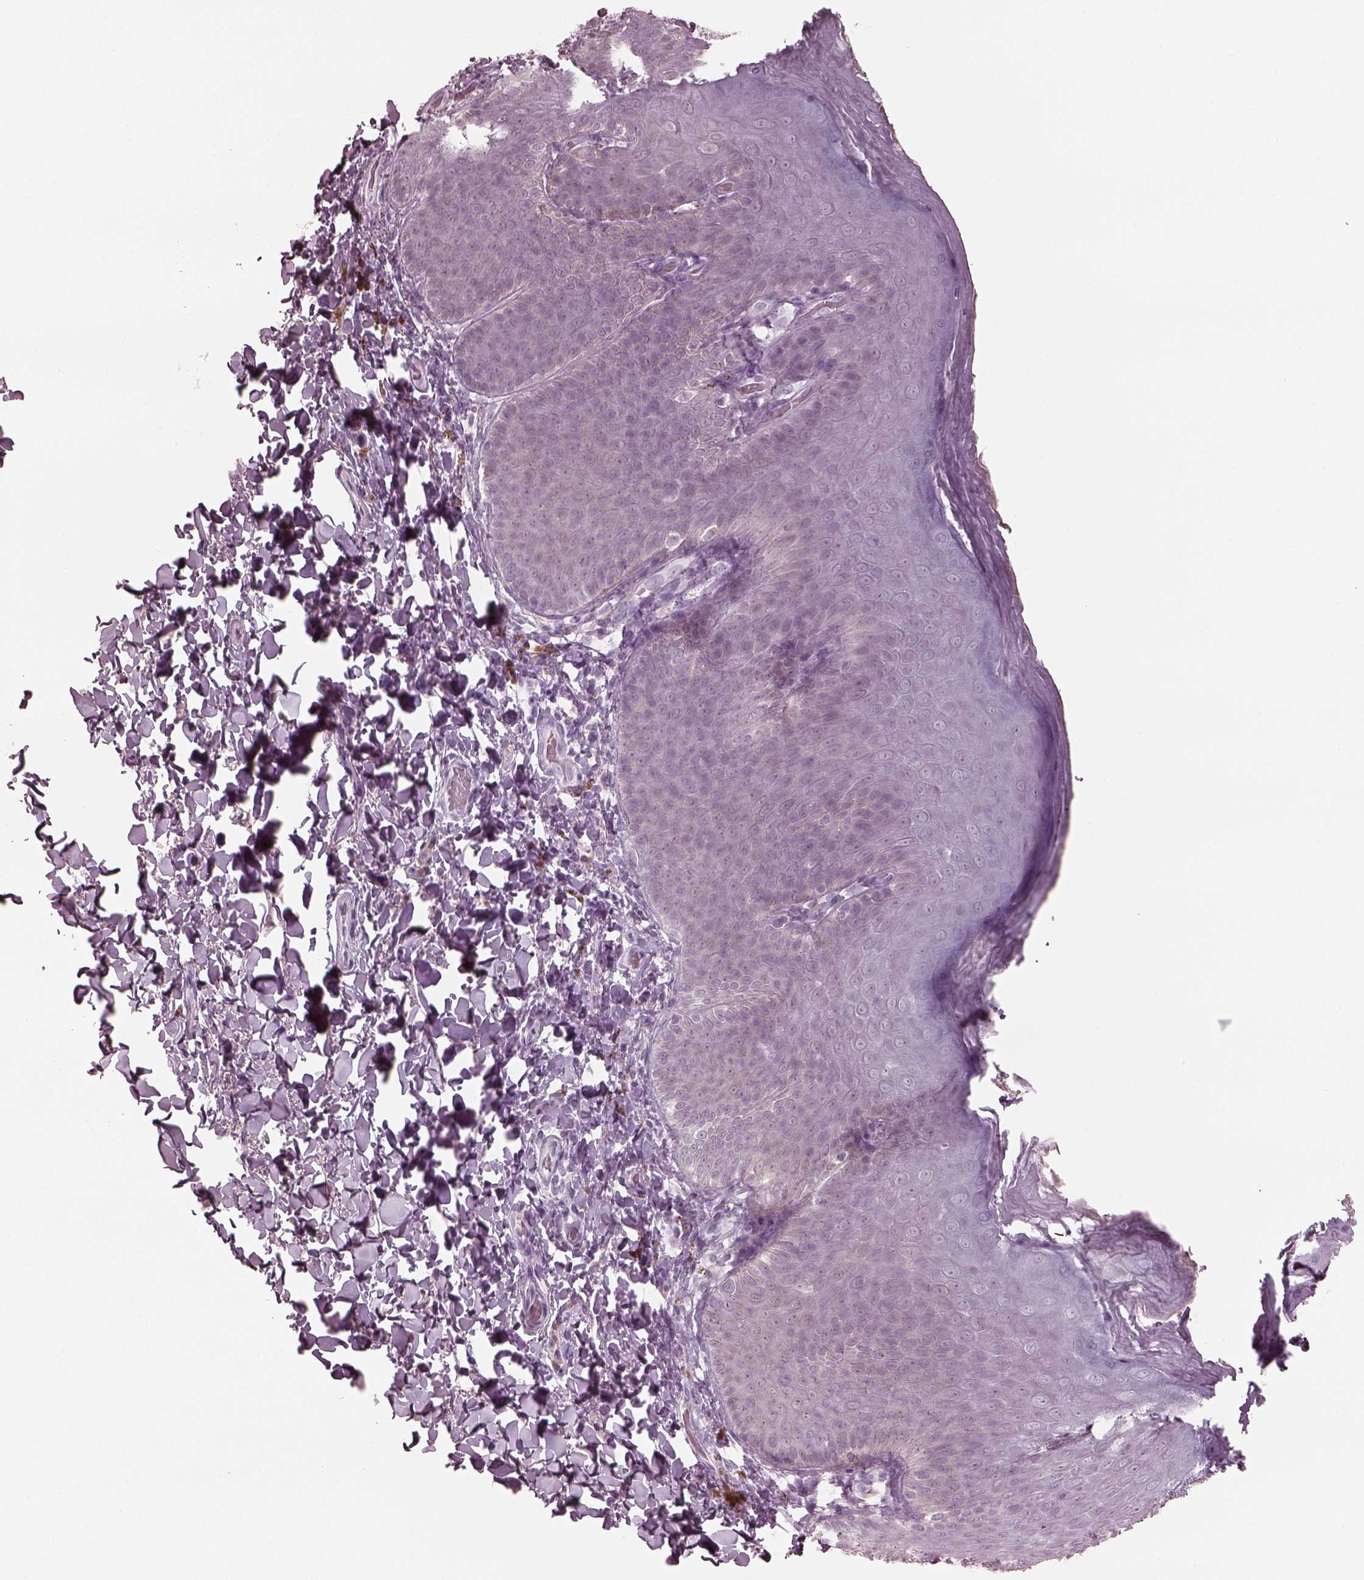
{"staining": {"intensity": "negative", "quantity": "none", "location": "none"}, "tissue": "skin", "cell_type": "Epidermal cells", "image_type": "normal", "snomed": [{"axis": "morphology", "description": "Normal tissue, NOS"}, {"axis": "topography", "description": "Anal"}], "caption": "Immunohistochemistry (IHC) of unremarkable skin reveals no positivity in epidermal cells. (Immunohistochemistry, brightfield microscopy, high magnification).", "gene": "C2orf81", "patient": {"sex": "male", "age": 53}}